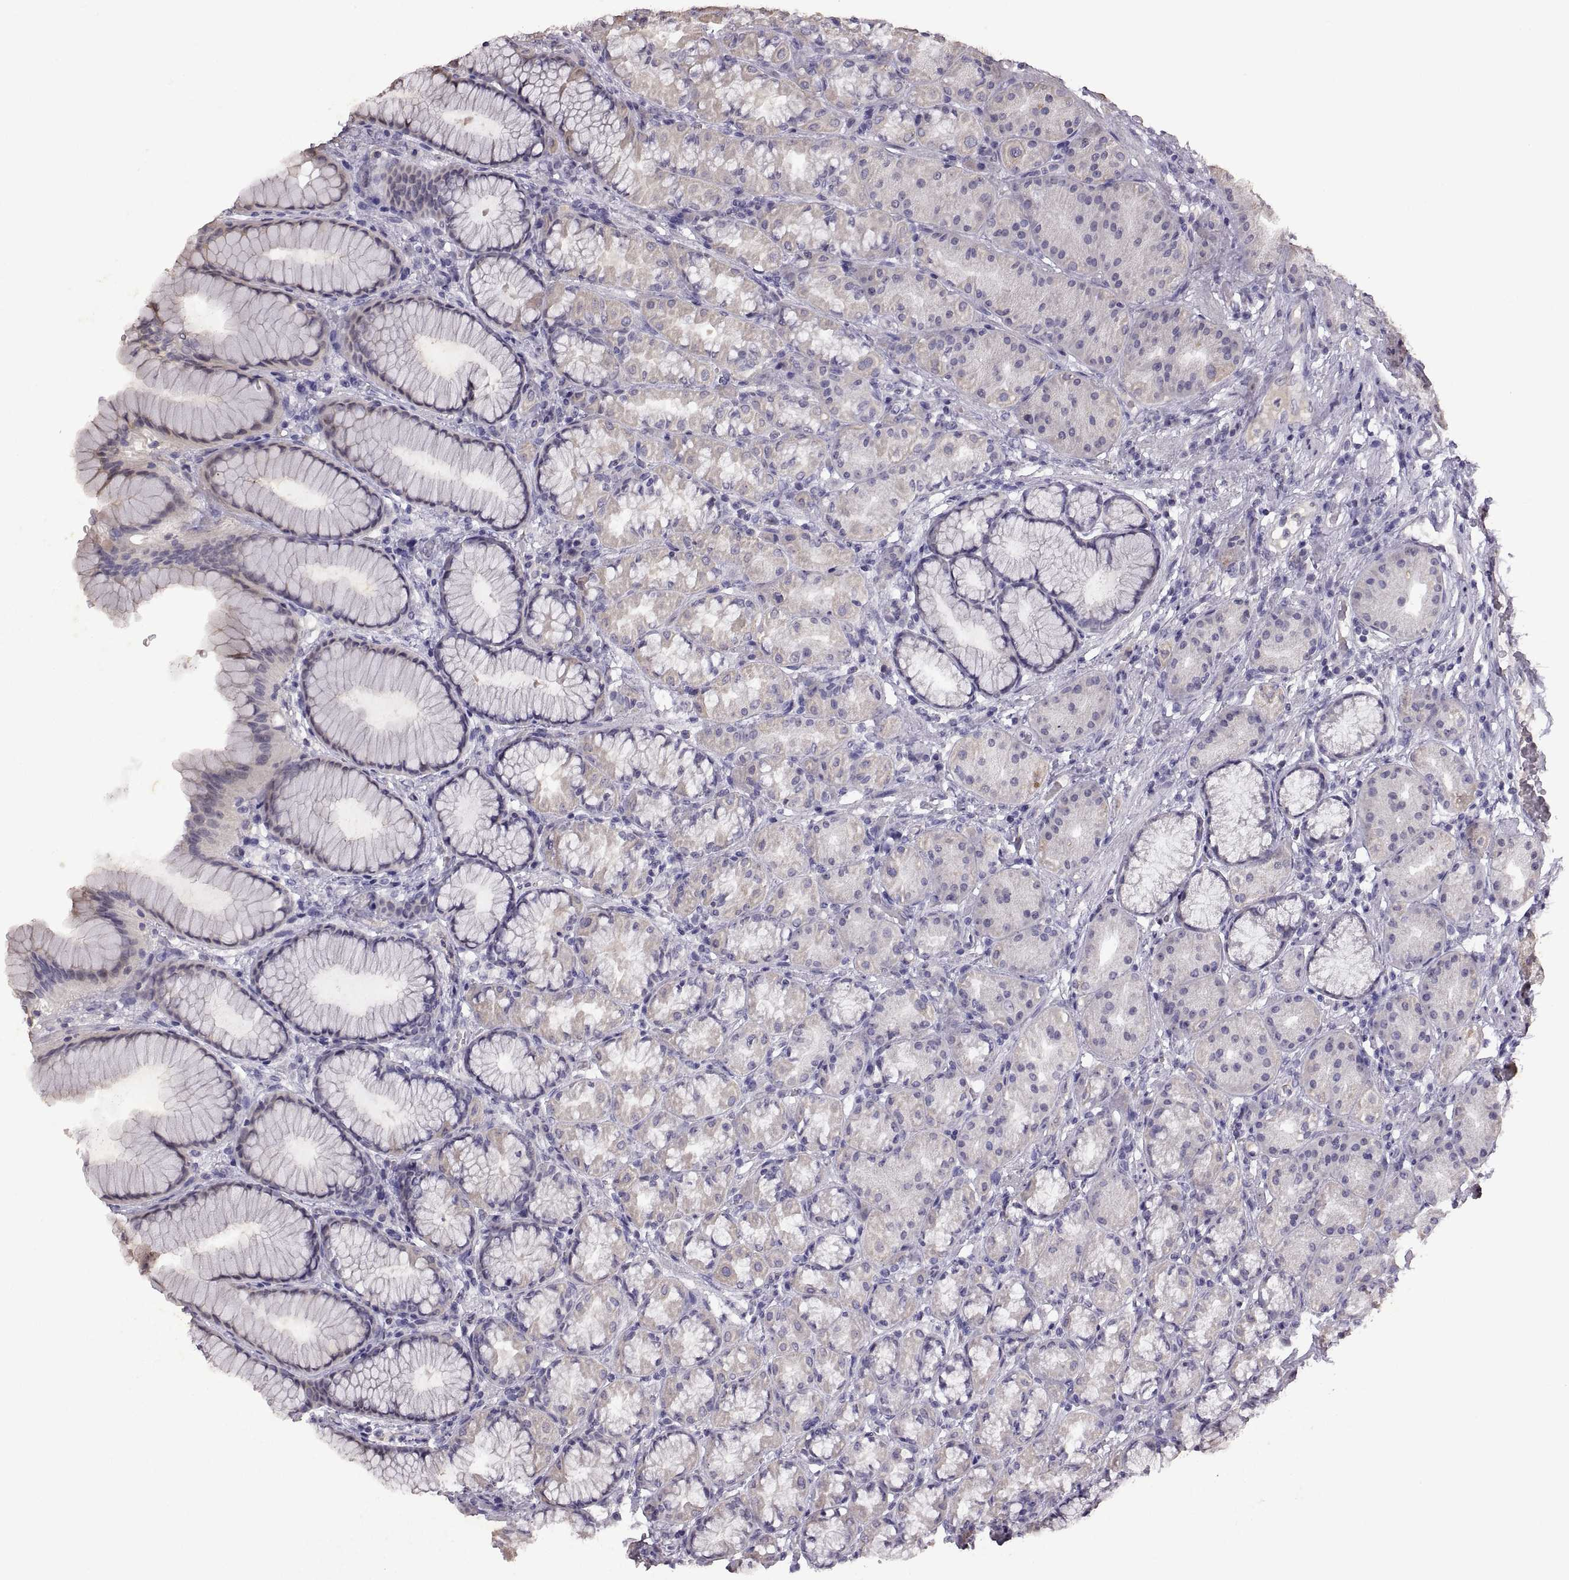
{"staining": {"intensity": "weak", "quantity": "<25%", "location": "cytoplasmic/membranous"}, "tissue": "stomach", "cell_type": "Glandular cells", "image_type": "normal", "snomed": [{"axis": "morphology", "description": "Normal tissue, NOS"}, {"axis": "morphology", "description": "Adenocarcinoma, NOS"}, {"axis": "topography", "description": "Stomach"}], "caption": "Immunohistochemical staining of benign stomach displays no significant positivity in glandular cells.", "gene": "DEFB136", "patient": {"sex": "female", "age": 79}}